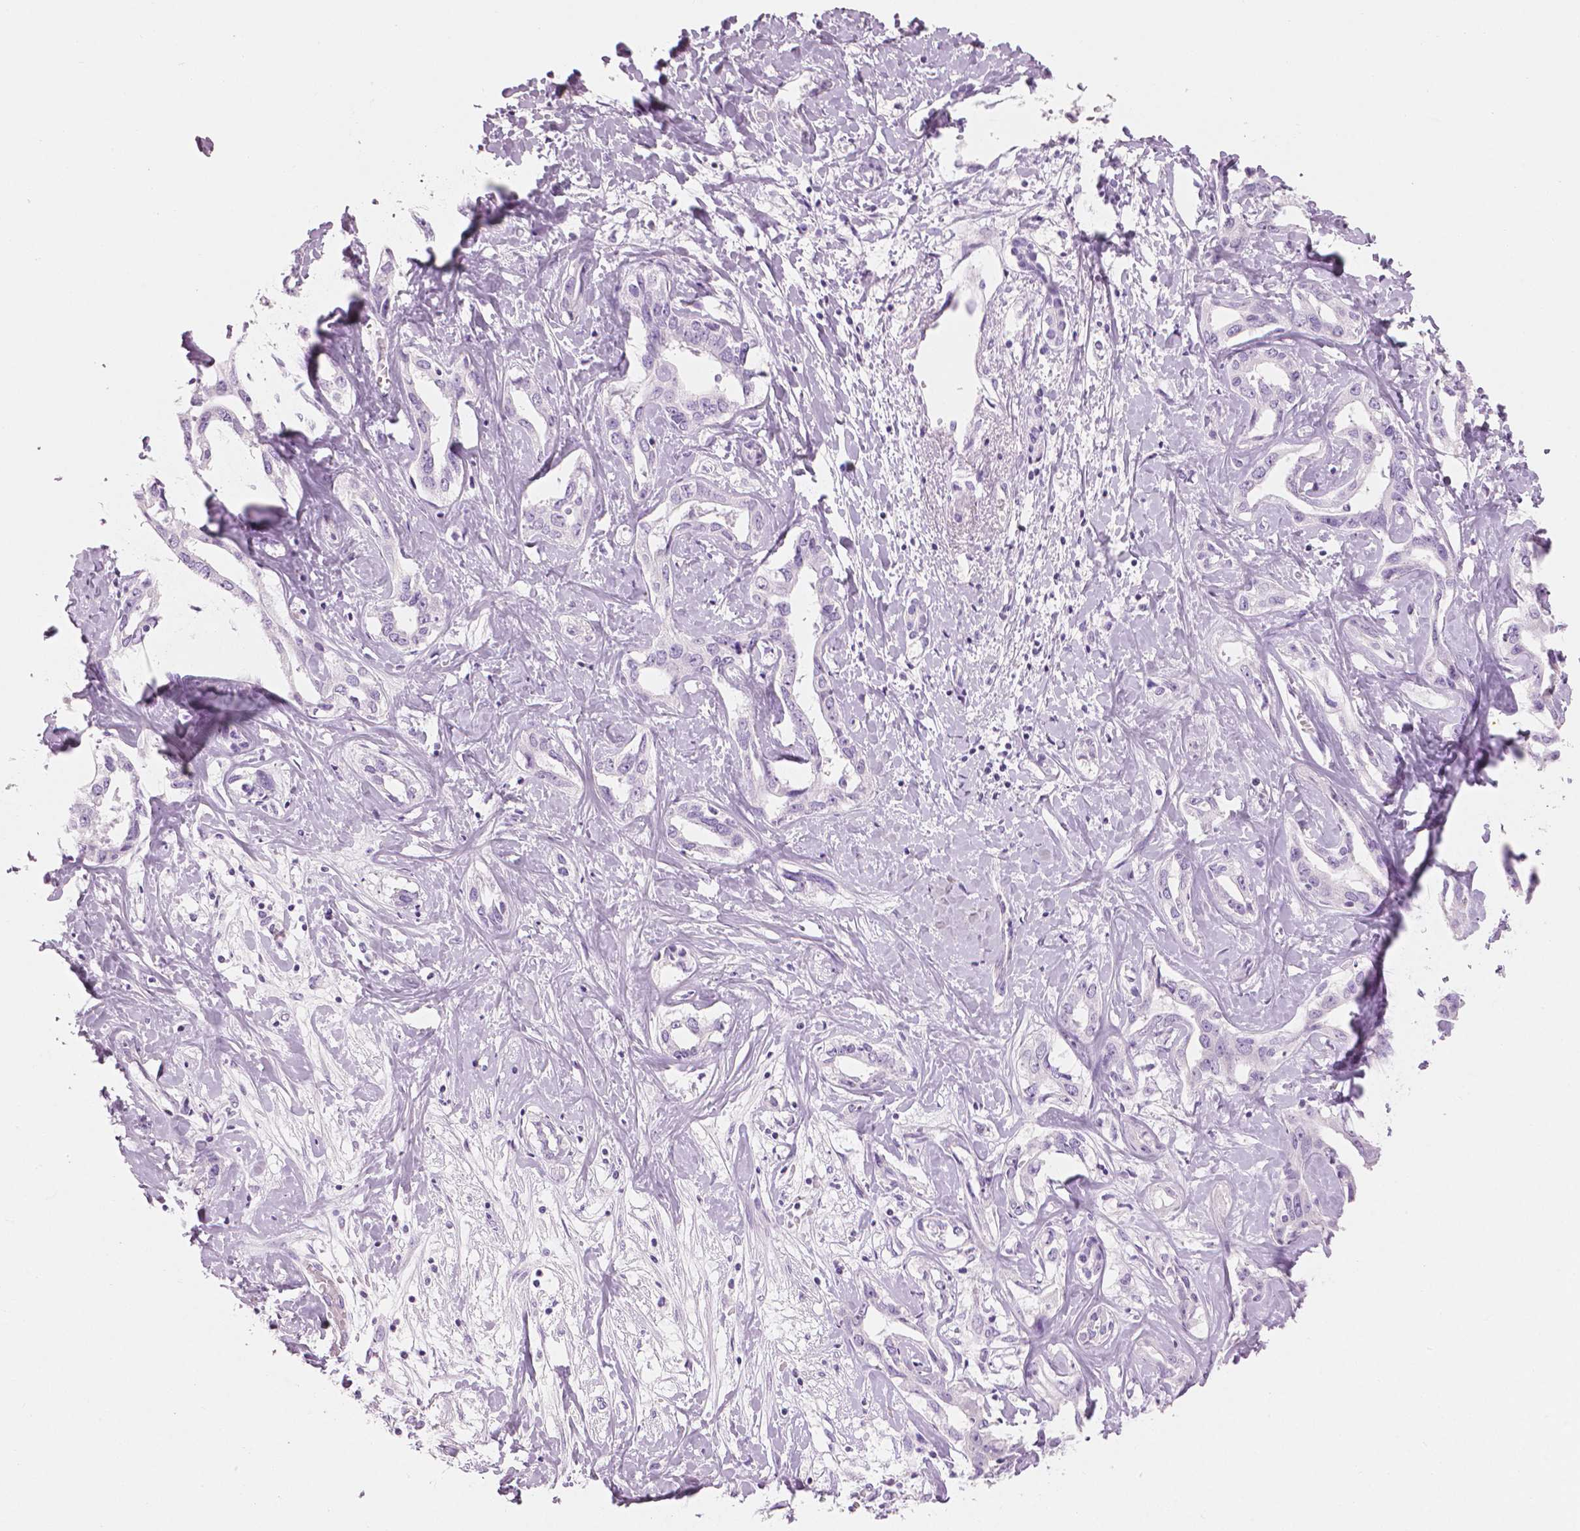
{"staining": {"intensity": "negative", "quantity": "none", "location": "none"}, "tissue": "liver cancer", "cell_type": "Tumor cells", "image_type": "cancer", "snomed": [{"axis": "morphology", "description": "Cholangiocarcinoma"}, {"axis": "topography", "description": "Liver"}], "caption": "High magnification brightfield microscopy of liver cancer (cholangiocarcinoma) stained with DAB (brown) and counterstained with hematoxylin (blue): tumor cells show no significant positivity.", "gene": "PLIN4", "patient": {"sex": "male", "age": 59}}